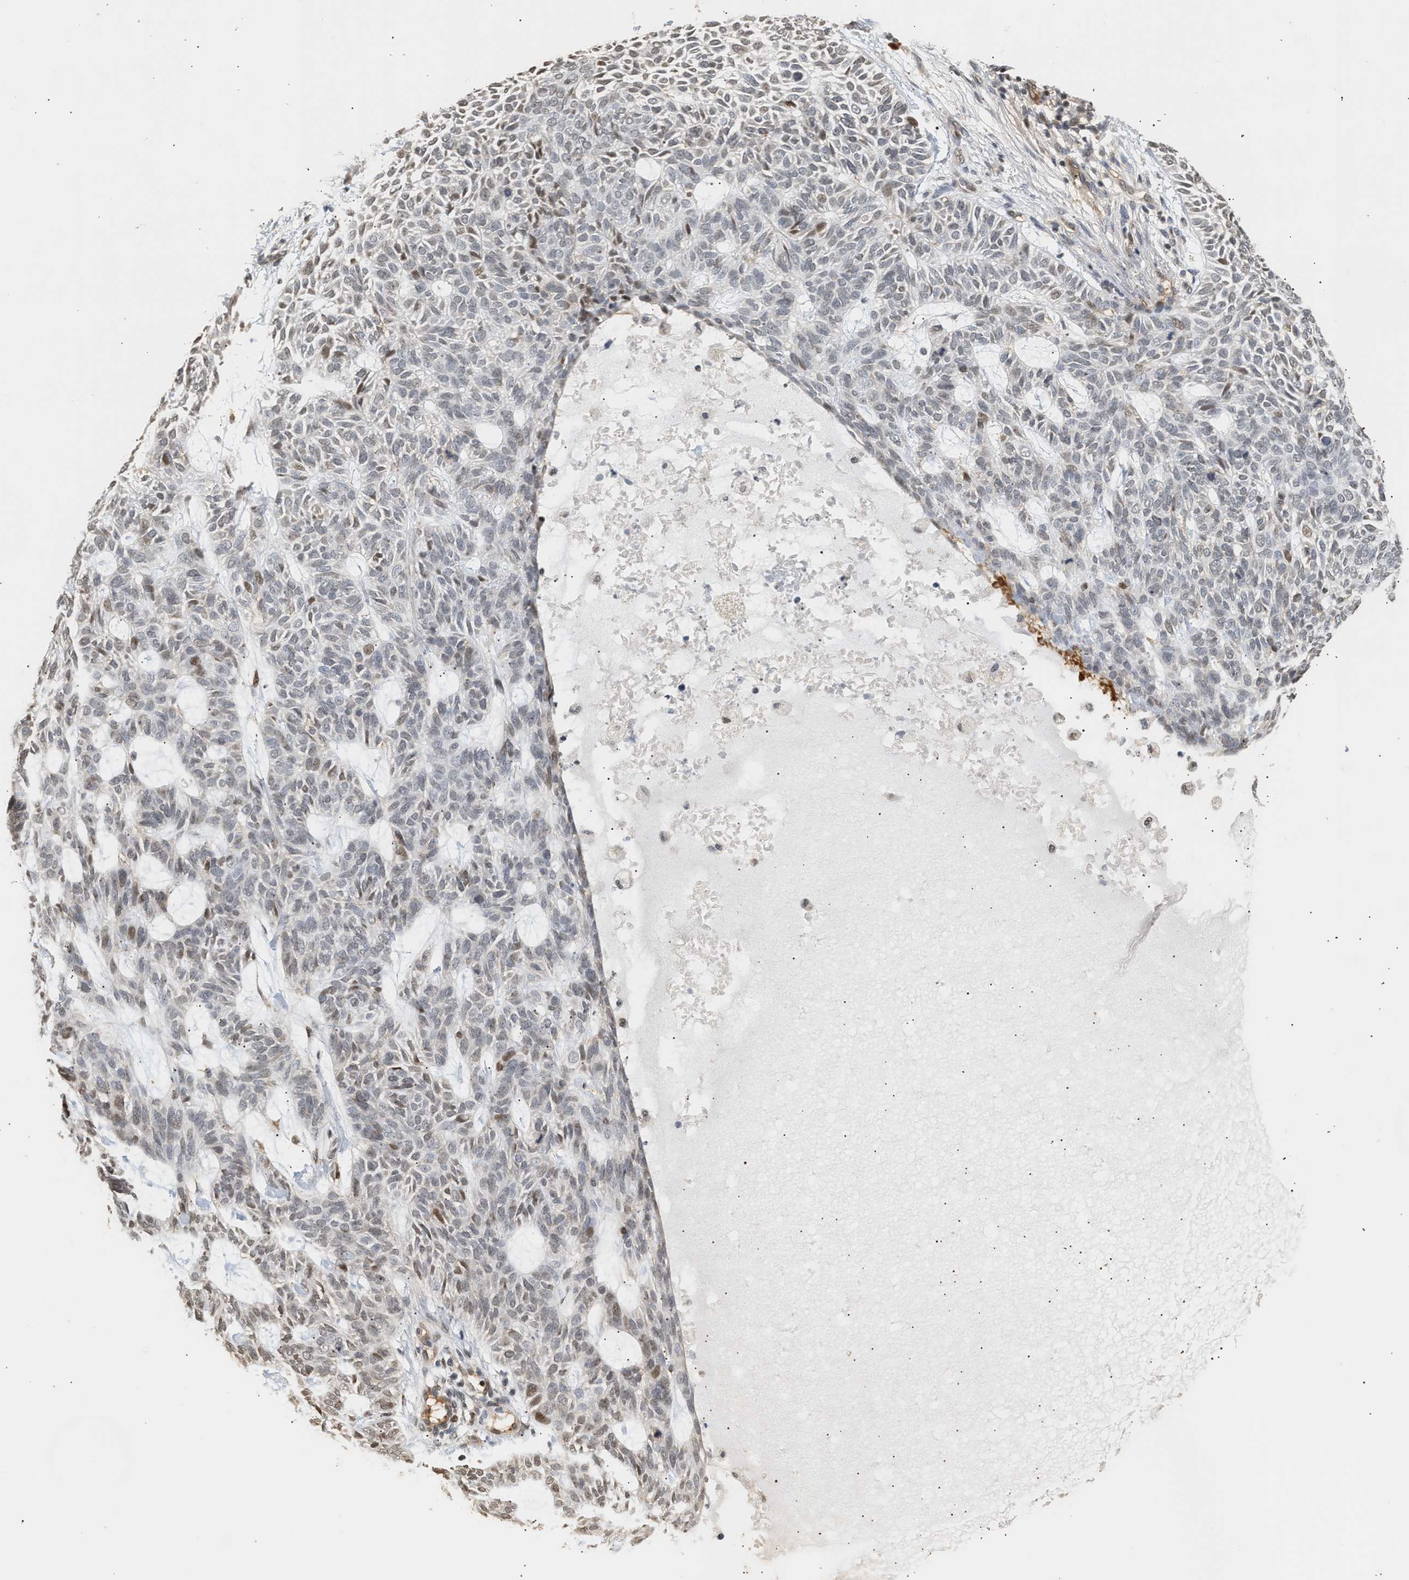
{"staining": {"intensity": "weak", "quantity": "<25%", "location": "nuclear"}, "tissue": "skin cancer", "cell_type": "Tumor cells", "image_type": "cancer", "snomed": [{"axis": "morphology", "description": "Basal cell carcinoma"}, {"axis": "topography", "description": "Skin"}], "caption": "IHC micrograph of human basal cell carcinoma (skin) stained for a protein (brown), which demonstrates no positivity in tumor cells.", "gene": "PLXND1", "patient": {"sex": "male", "age": 87}}